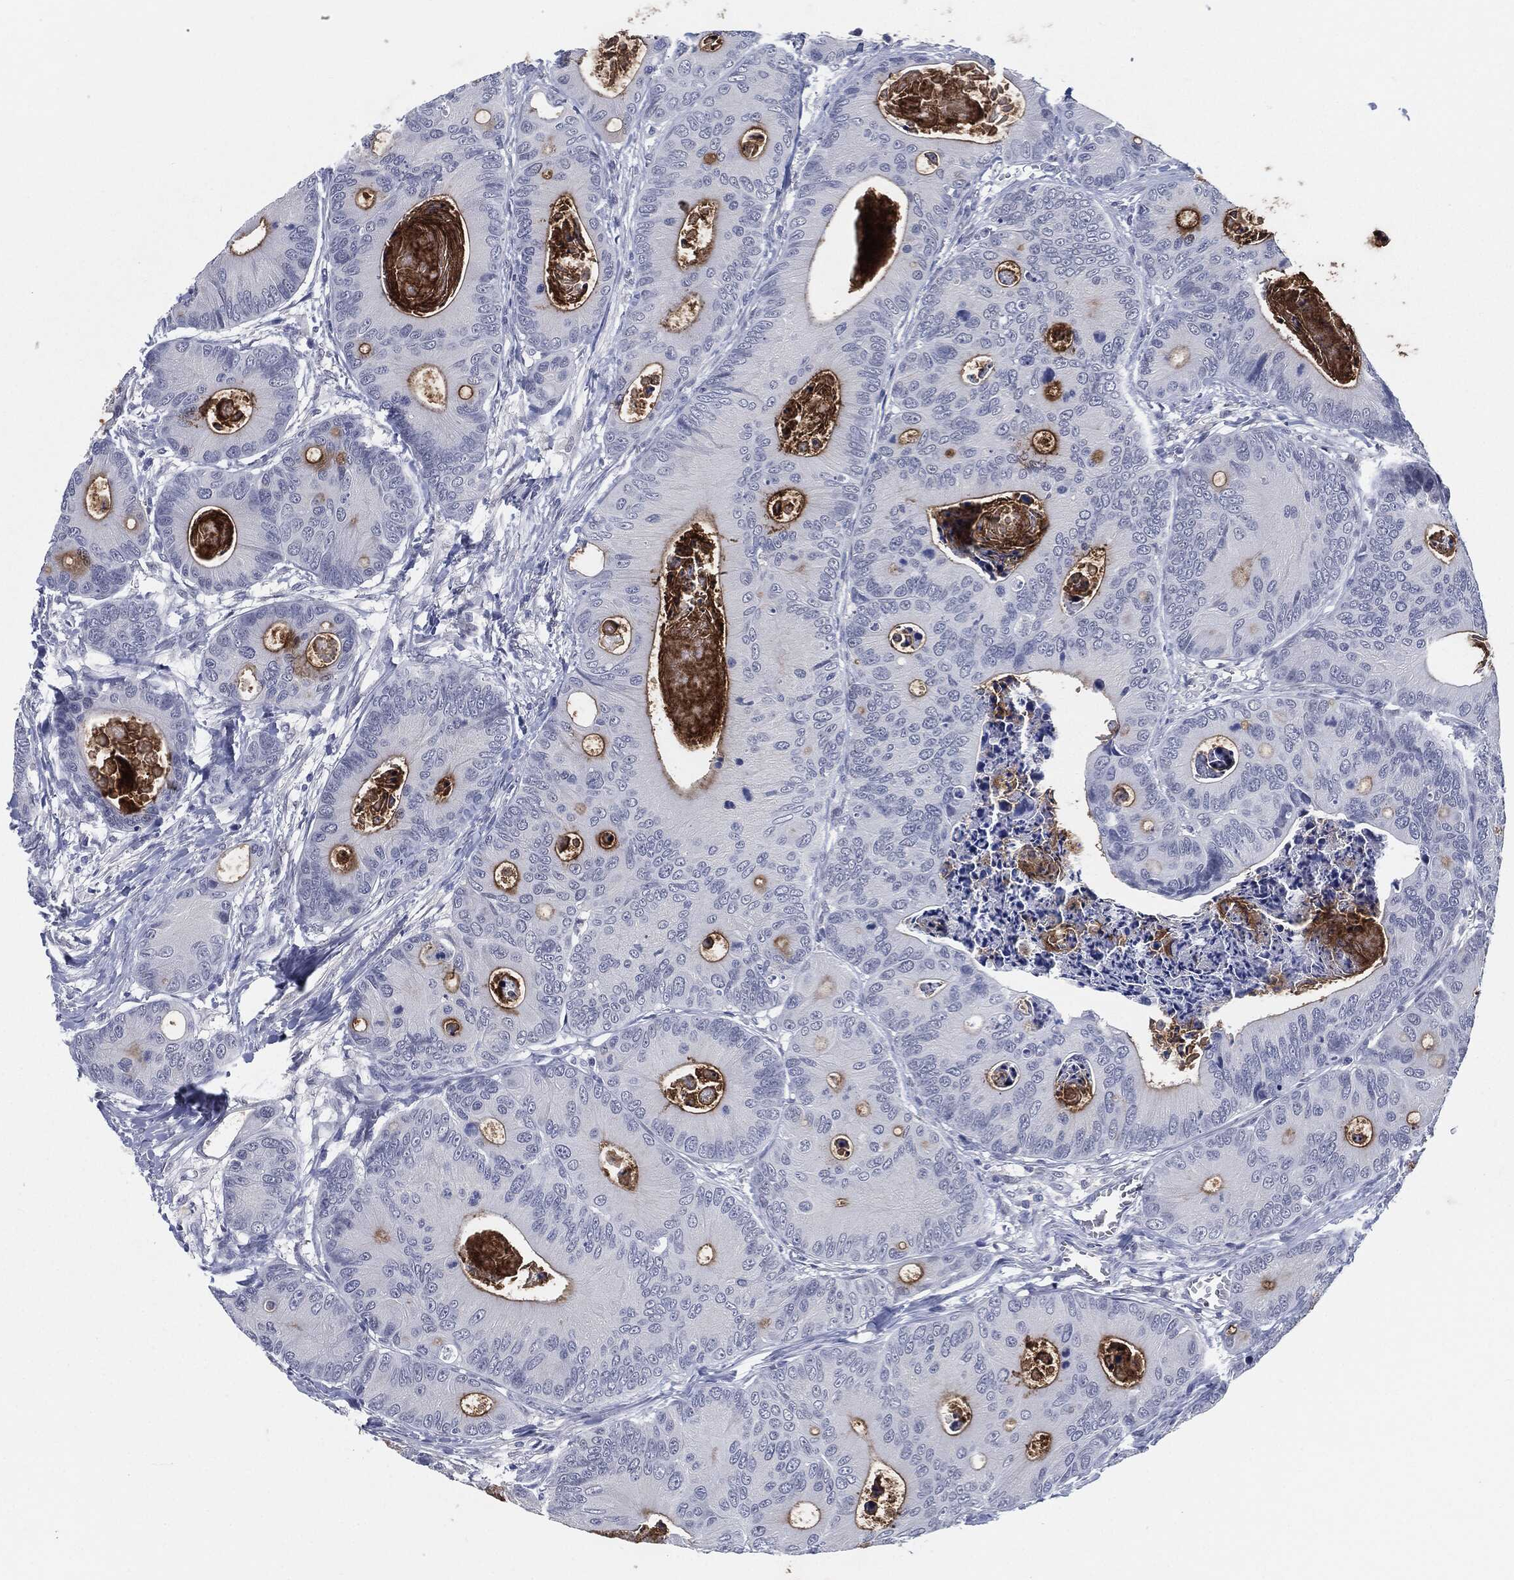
{"staining": {"intensity": "moderate", "quantity": "25%-75%", "location": "cytoplasmic/membranous"}, "tissue": "colorectal cancer", "cell_type": "Tumor cells", "image_type": "cancer", "snomed": [{"axis": "morphology", "description": "Adenocarcinoma, NOS"}, {"axis": "topography", "description": "Colon"}], "caption": "Human adenocarcinoma (colorectal) stained with a protein marker reveals moderate staining in tumor cells.", "gene": "PROM1", "patient": {"sex": "female", "age": 78}}